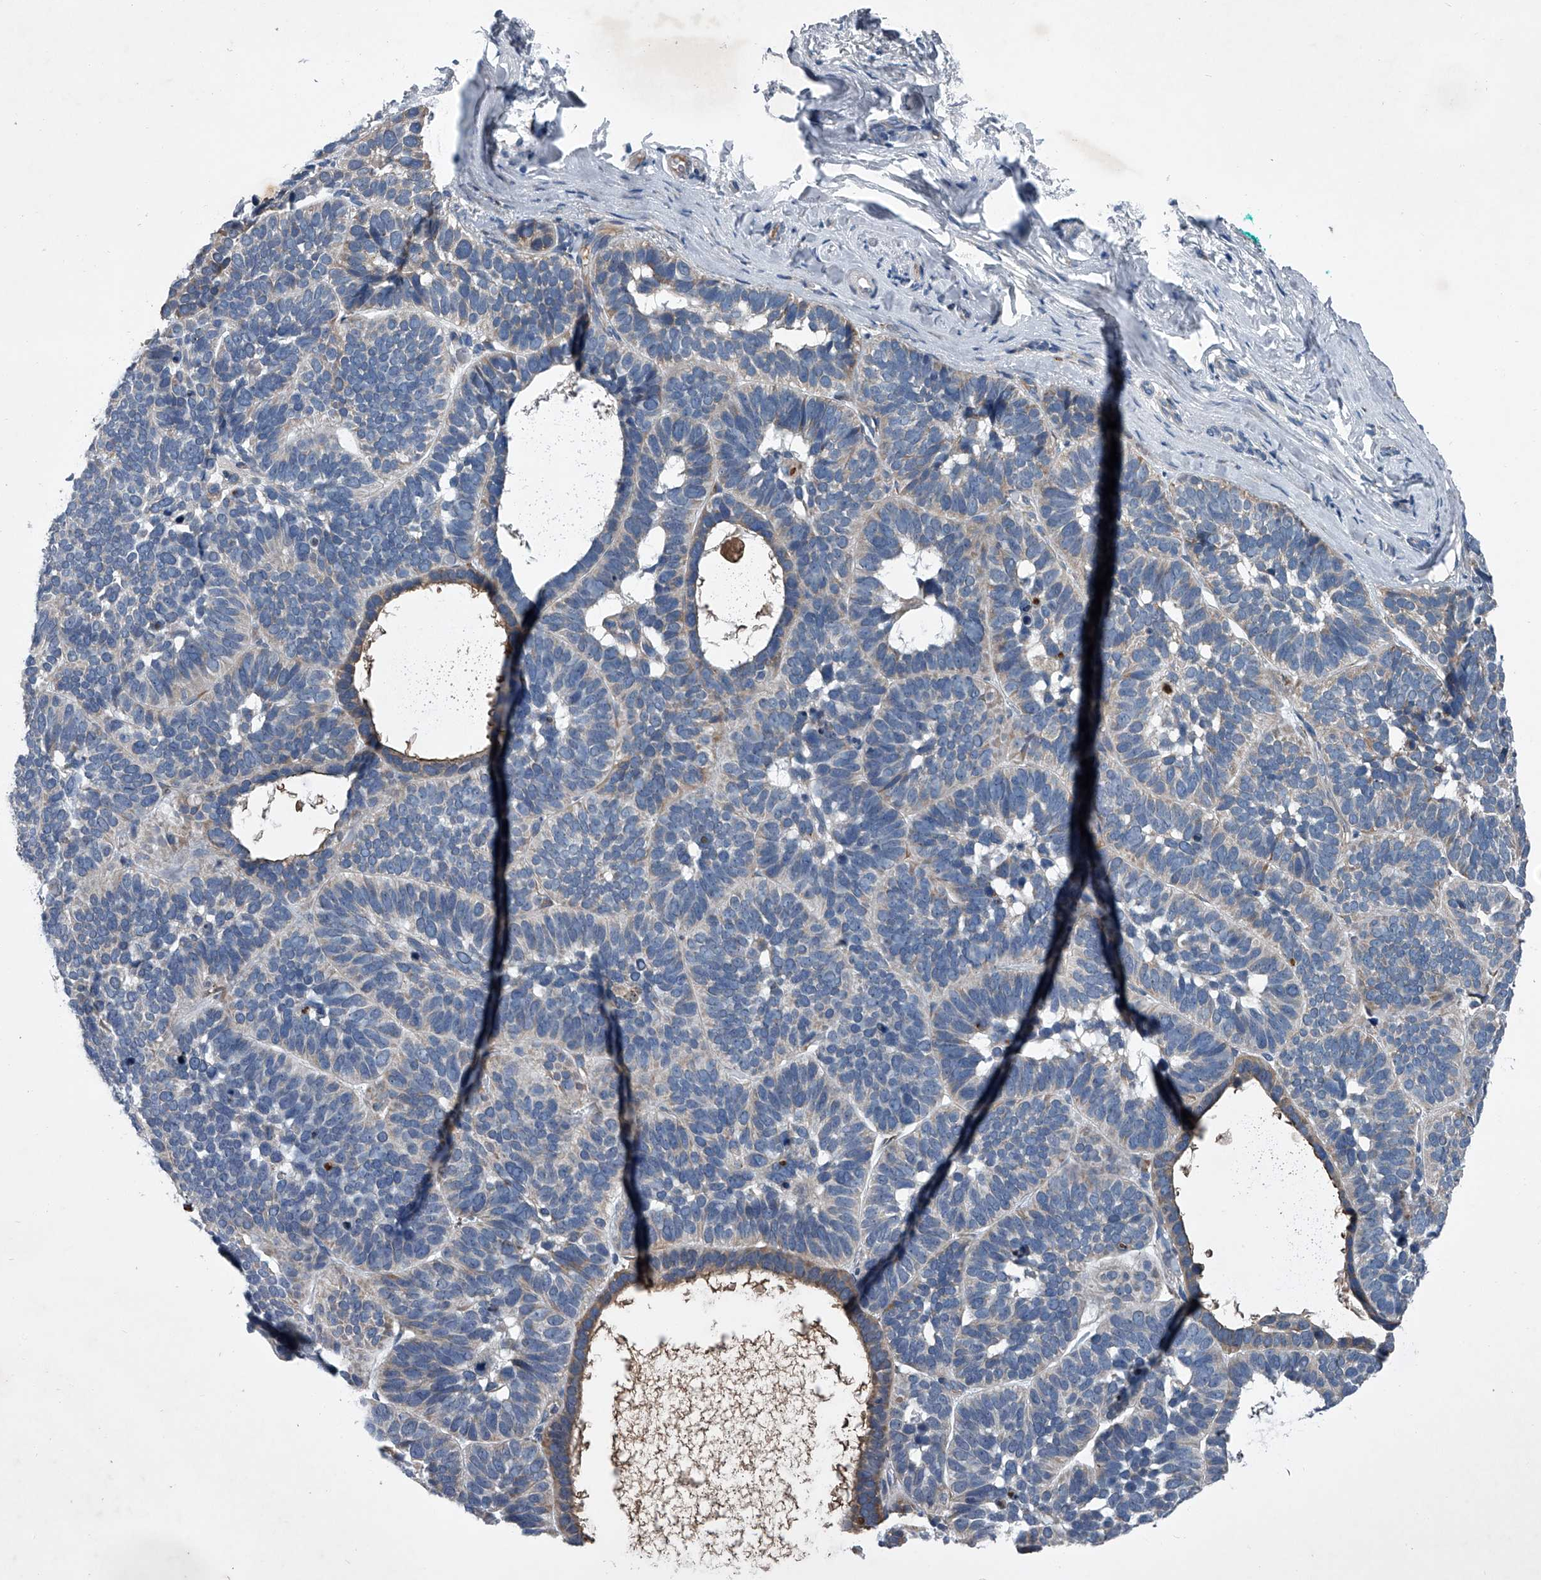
{"staining": {"intensity": "negative", "quantity": "none", "location": "none"}, "tissue": "skin cancer", "cell_type": "Tumor cells", "image_type": "cancer", "snomed": [{"axis": "morphology", "description": "Basal cell carcinoma"}, {"axis": "topography", "description": "Skin"}], "caption": "A photomicrograph of basal cell carcinoma (skin) stained for a protein displays no brown staining in tumor cells.", "gene": "ABCG1", "patient": {"sex": "male", "age": 62}}